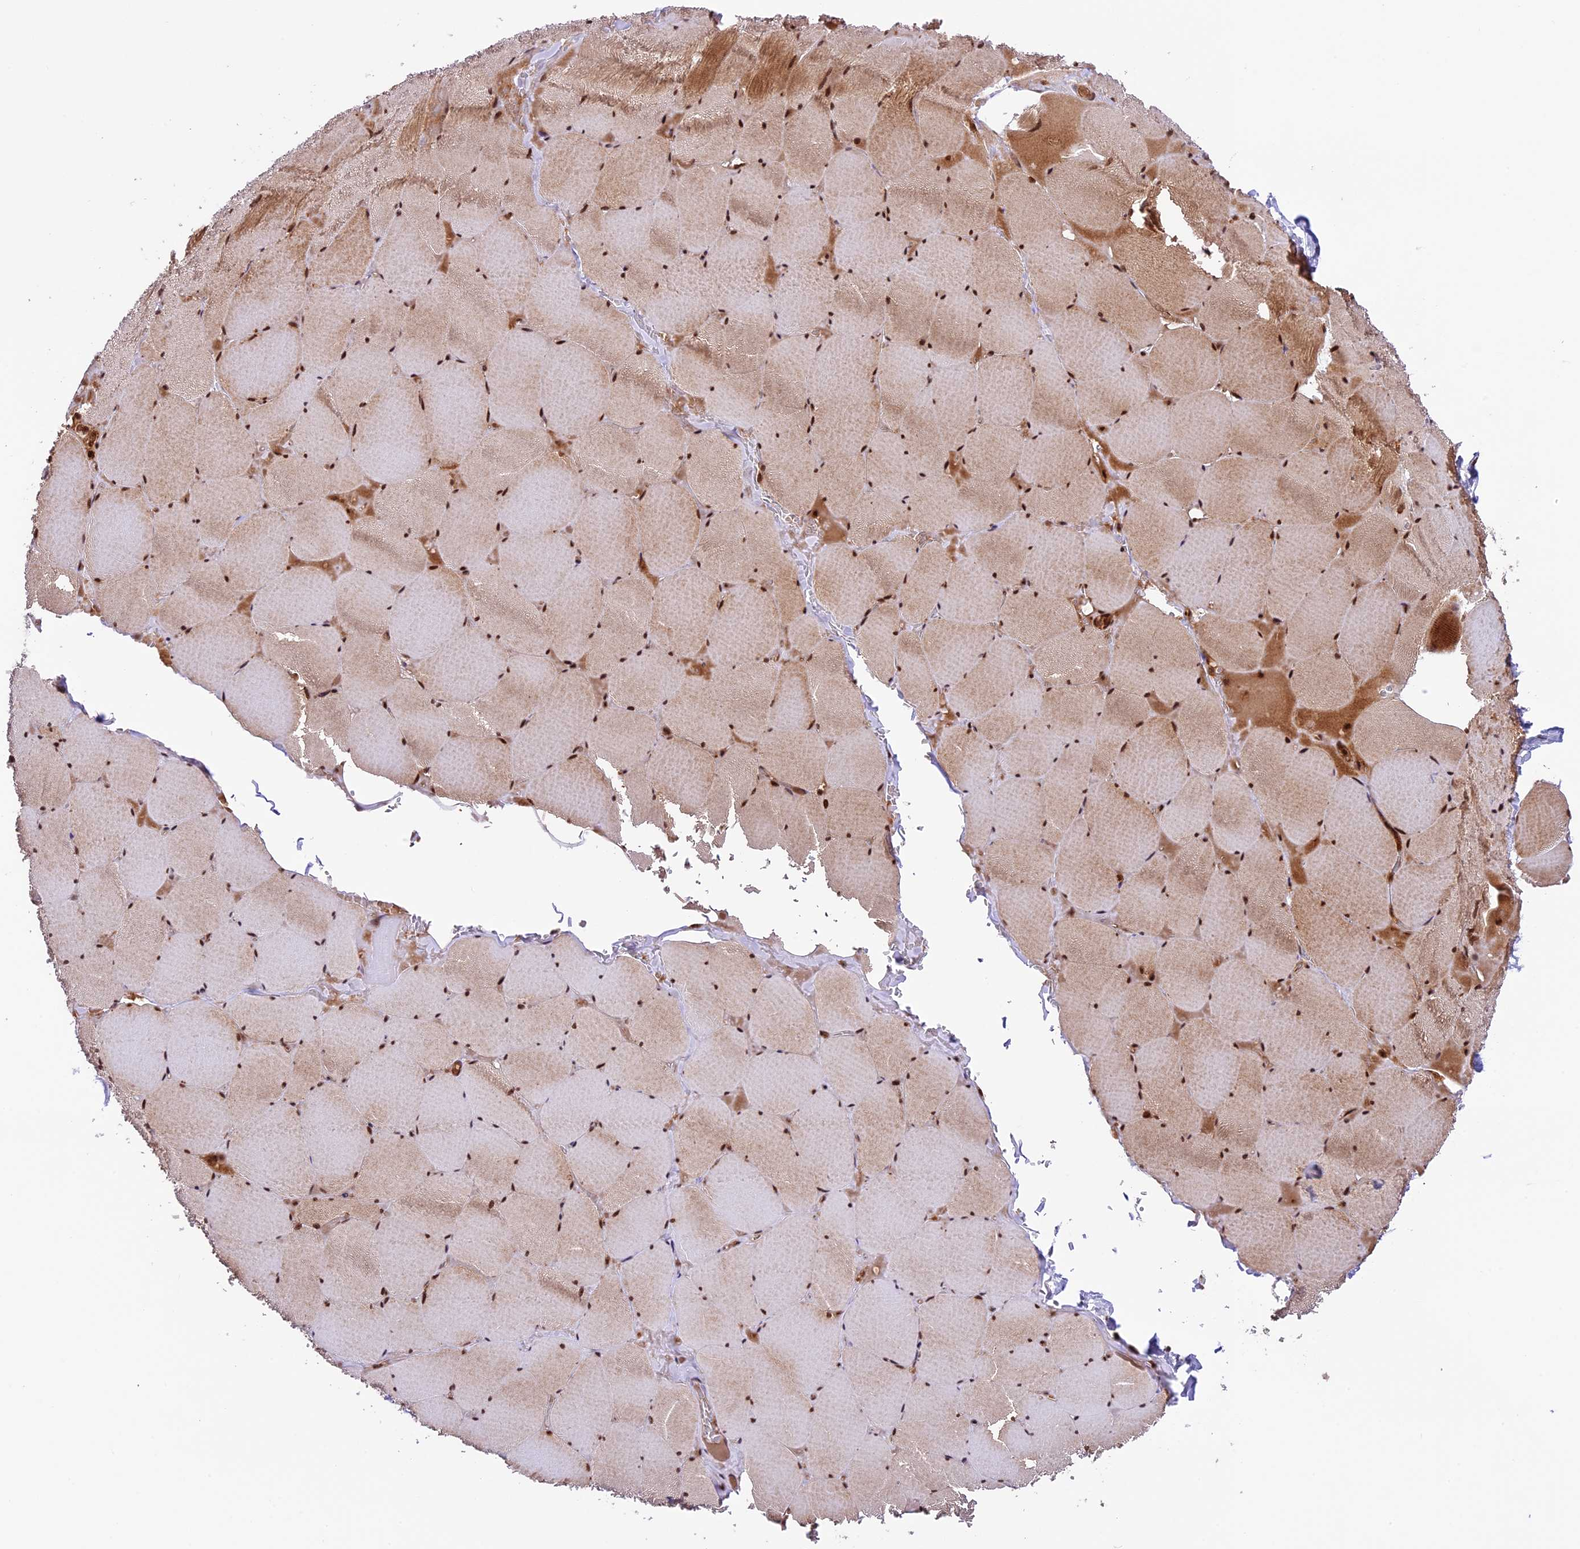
{"staining": {"intensity": "moderate", "quantity": "25%-75%", "location": "cytoplasmic/membranous,nuclear"}, "tissue": "skeletal muscle", "cell_type": "Myocytes", "image_type": "normal", "snomed": [{"axis": "morphology", "description": "Normal tissue, NOS"}, {"axis": "topography", "description": "Skeletal muscle"}, {"axis": "topography", "description": "Head-Neck"}], "caption": "Myocytes exhibit medium levels of moderate cytoplasmic/membranous,nuclear positivity in about 25%-75% of cells in normal skeletal muscle. (brown staining indicates protein expression, while blue staining denotes nuclei).", "gene": "DHX38", "patient": {"sex": "male", "age": 66}}